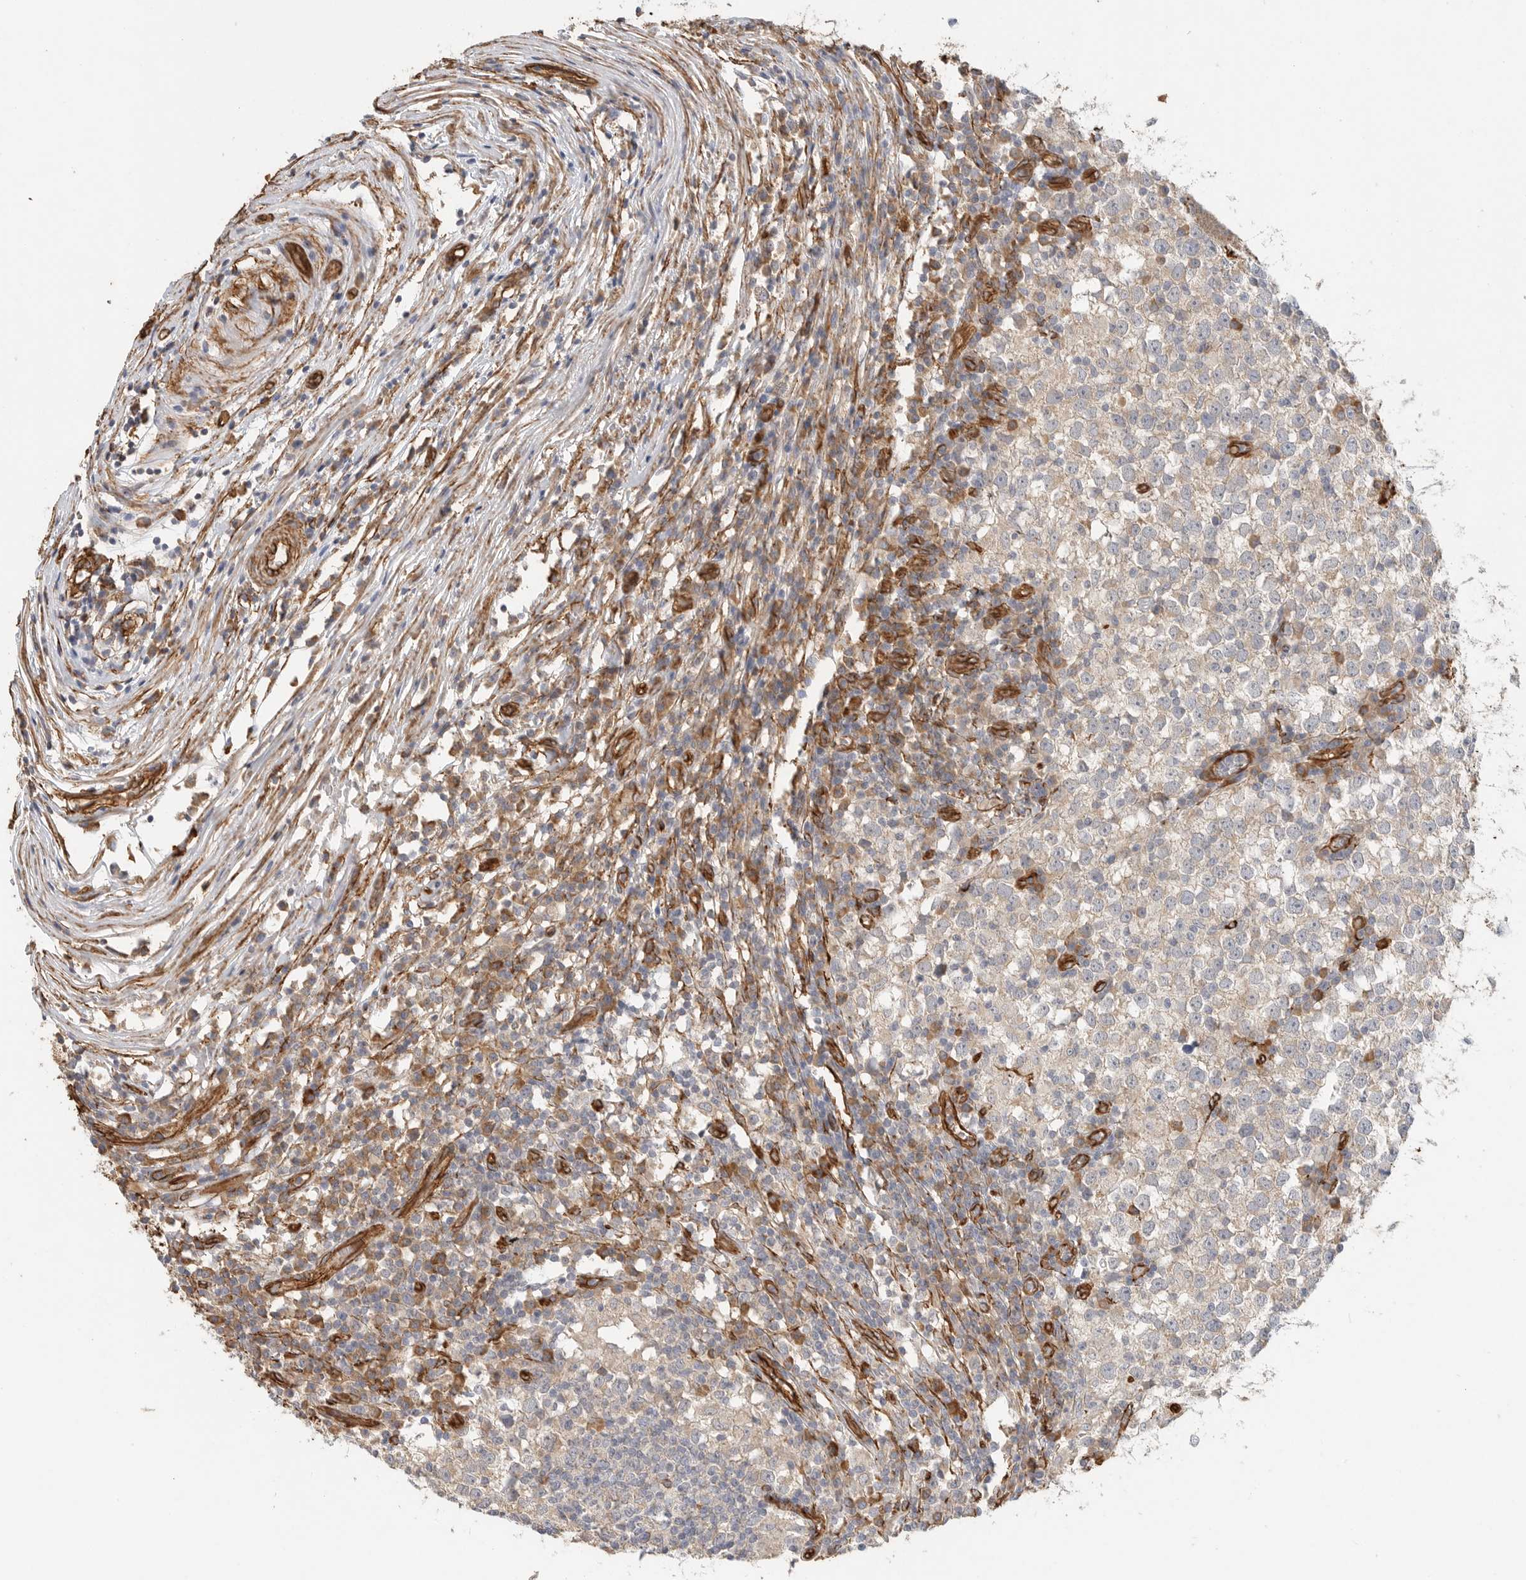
{"staining": {"intensity": "negative", "quantity": "none", "location": "none"}, "tissue": "testis cancer", "cell_type": "Tumor cells", "image_type": "cancer", "snomed": [{"axis": "morphology", "description": "Seminoma, NOS"}, {"axis": "topography", "description": "Testis"}], "caption": "High magnification brightfield microscopy of seminoma (testis) stained with DAB (brown) and counterstained with hematoxylin (blue): tumor cells show no significant staining. The staining was performed using DAB (3,3'-diaminobenzidine) to visualize the protein expression in brown, while the nuclei were stained in blue with hematoxylin (Magnification: 20x).", "gene": "JMJD4", "patient": {"sex": "male", "age": 65}}